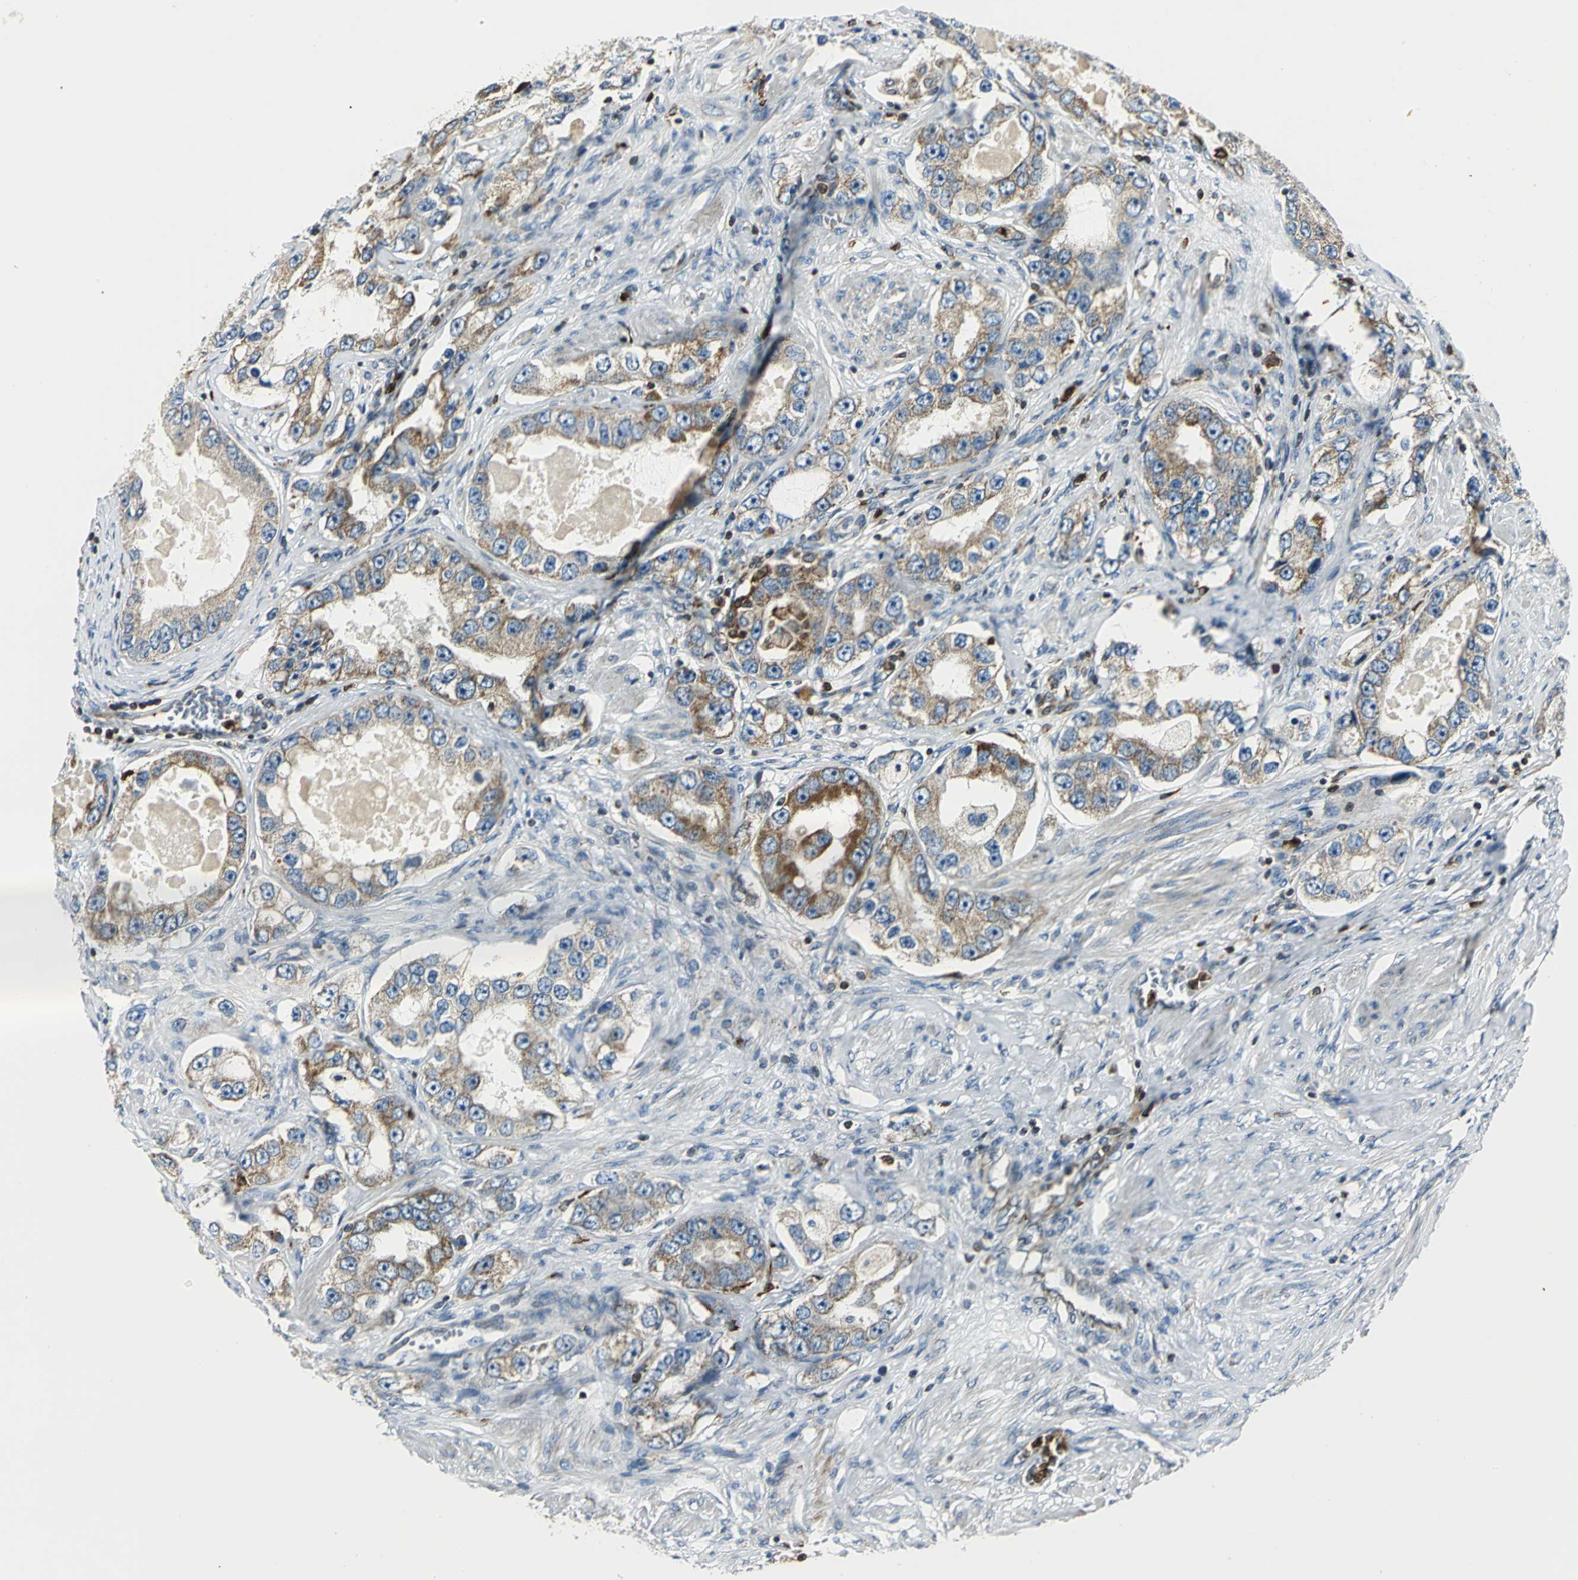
{"staining": {"intensity": "strong", "quantity": "25%-75%", "location": "cytoplasmic/membranous"}, "tissue": "prostate cancer", "cell_type": "Tumor cells", "image_type": "cancer", "snomed": [{"axis": "morphology", "description": "Adenocarcinoma, High grade"}, {"axis": "topography", "description": "Prostate"}], "caption": "Protein staining exhibits strong cytoplasmic/membranous staining in approximately 25%-75% of tumor cells in prostate cancer. The staining was performed using DAB, with brown indicating positive protein expression. Nuclei are stained blue with hematoxylin.", "gene": "USP40", "patient": {"sex": "male", "age": 63}}